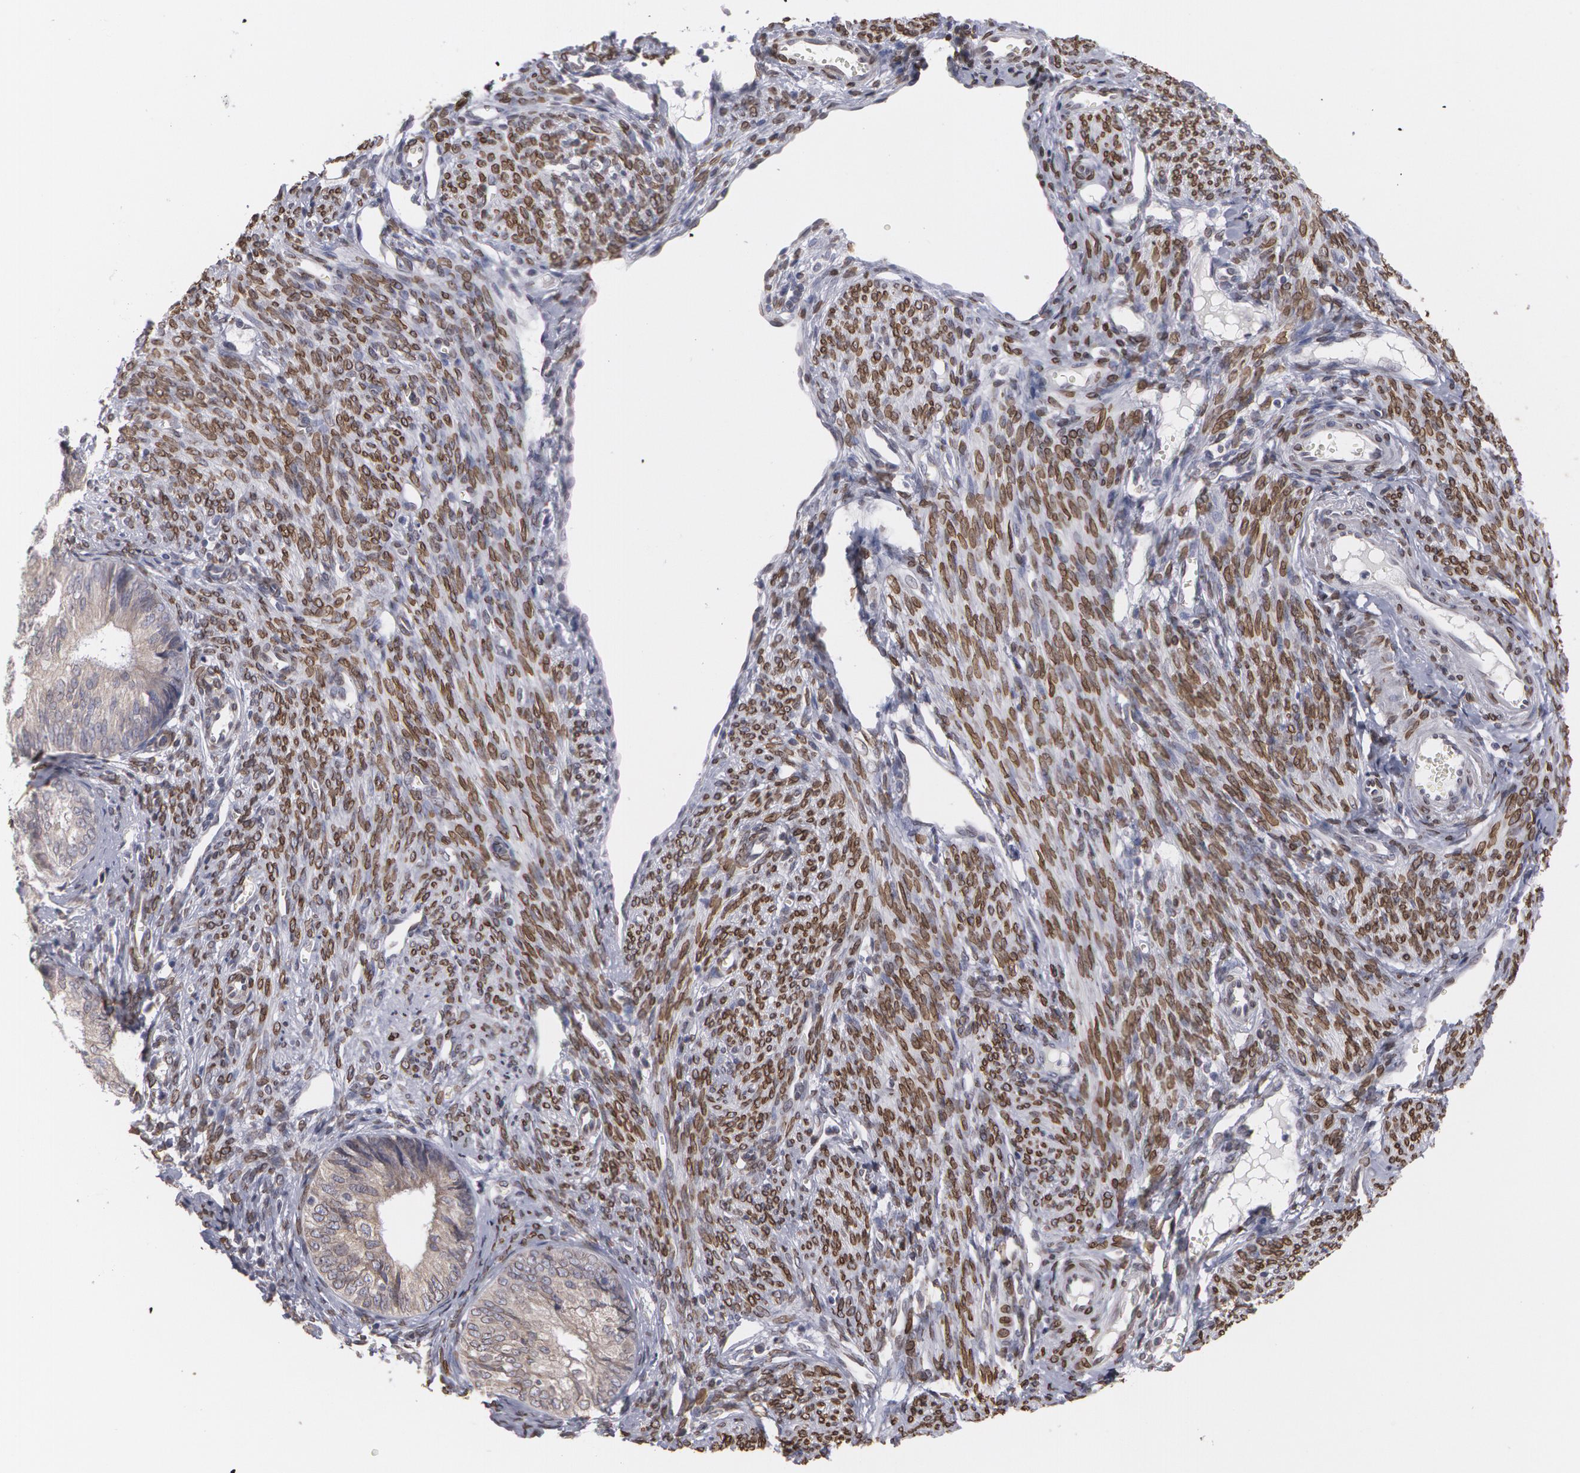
{"staining": {"intensity": "moderate", "quantity": "25%-75%", "location": "cytoplasmic/membranous"}, "tissue": "endometrial cancer", "cell_type": "Tumor cells", "image_type": "cancer", "snomed": [{"axis": "morphology", "description": "Adenocarcinoma, NOS"}, {"axis": "topography", "description": "Endometrium"}], "caption": "This photomicrograph shows immunohistochemistry (IHC) staining of human endometrial cancer (adenocarcinoma), with medium moderate cytoplasmic/membranous positivity in approximately 25%-75% of tumor cells.", "gene": "EMD", "patient": {"sex": "female", "age": 66}}